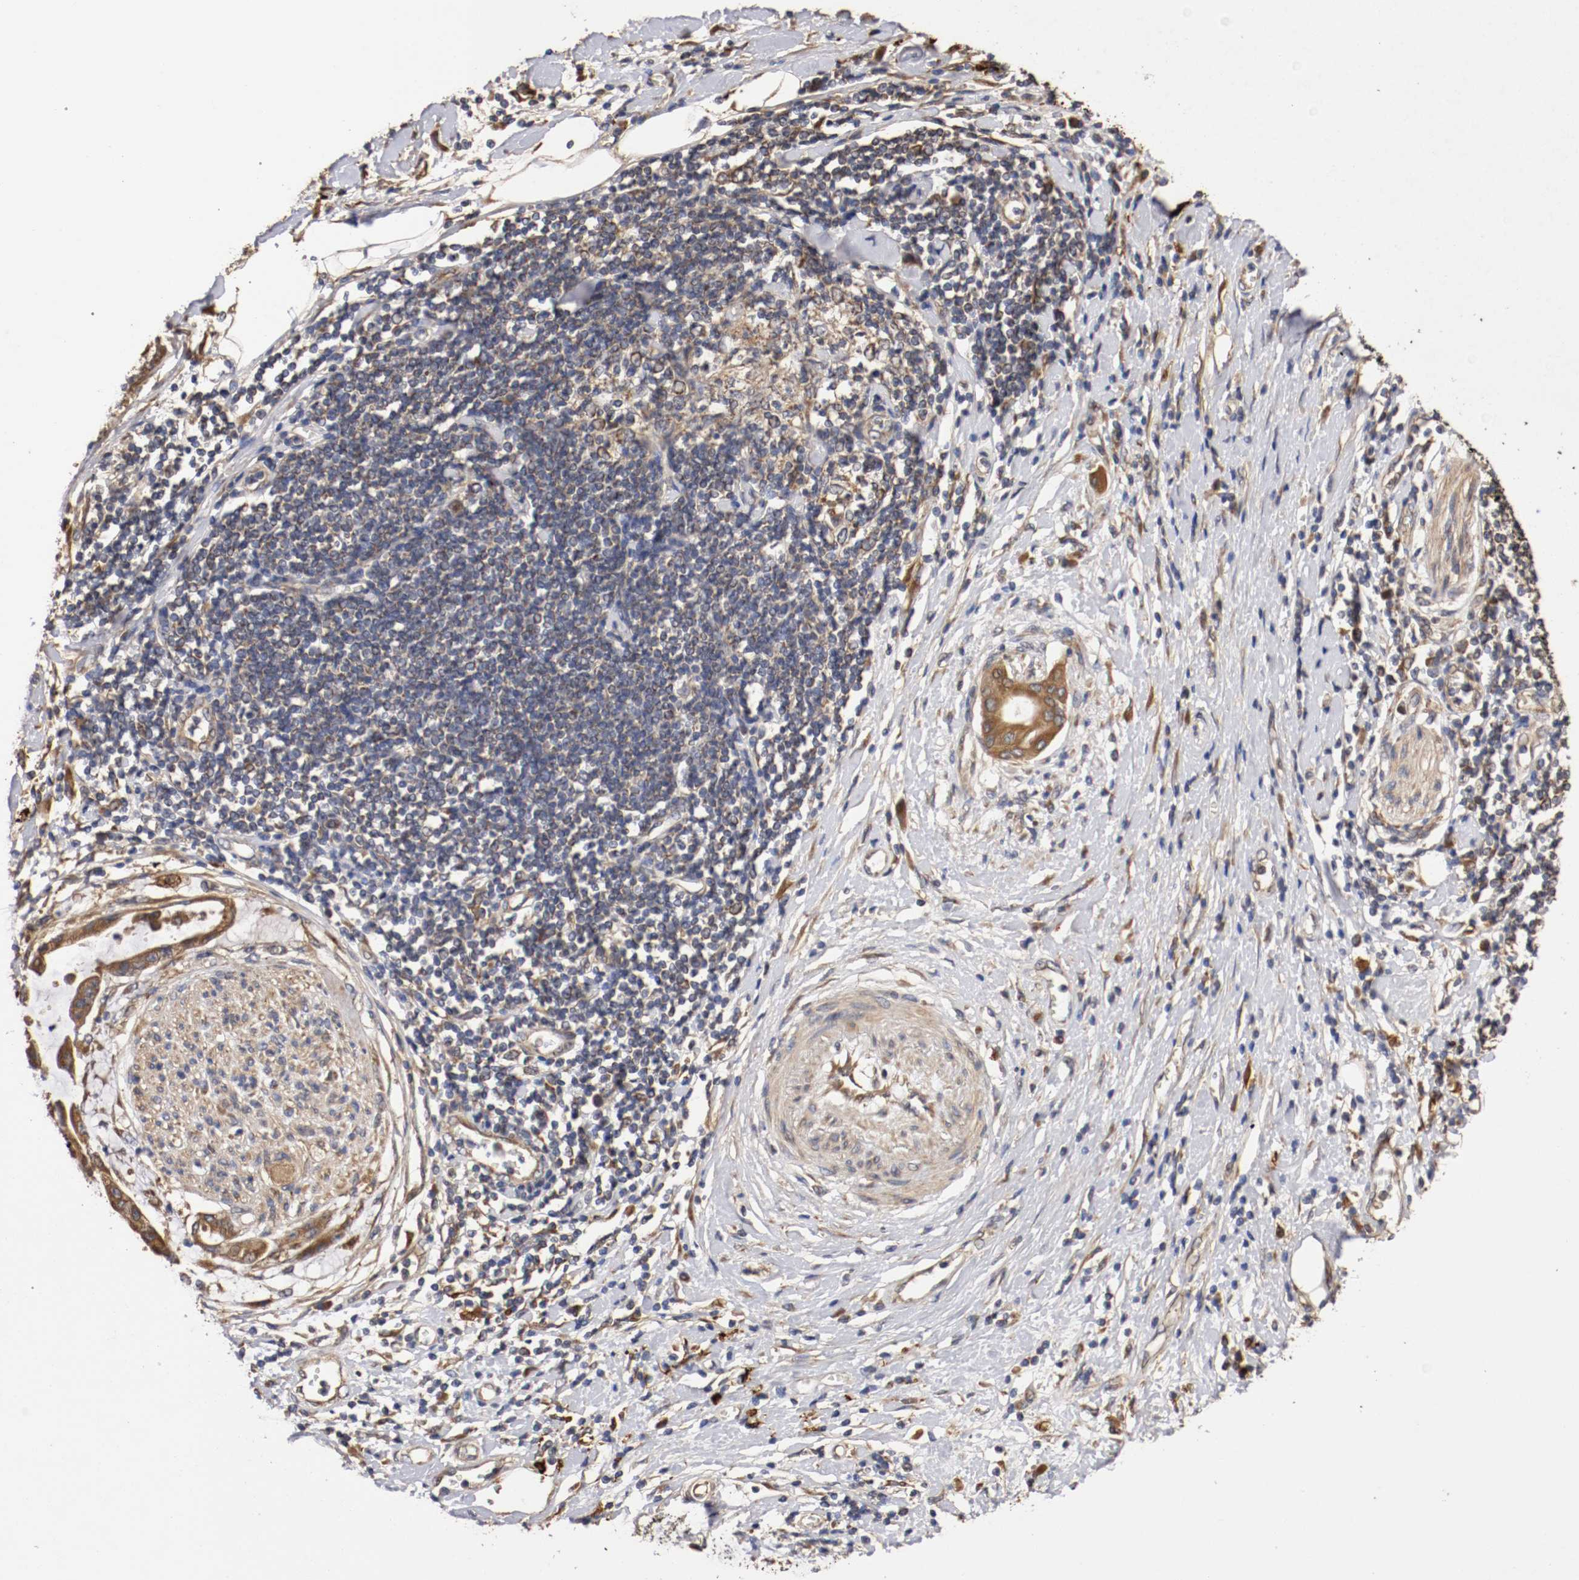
{"staining": {"intensity": "moderate", "quantity": ">75%", "location": "cytoplasmic/membranous"}, "tissue": "pancreatic cancer", "cell_type": "Tumor cells", "image_type": "cancer", "snomed": [{"axis": "morphology", "description": "Adenocarcinoma, NOS"}, {"axis": "morphology", "description": "Adenocarcinoma, metastatic, NOS"}, {"axis": "topography", "description": "Lymph node"}, {"axis": "topography", "description": "Pancreas"}, {"axis": "topography", "description": "Duodenum"}], "caption": "Immunohistochemical staining of adenocarcinoma (pancreatic) displays medium levels of moderate cytoplasmic/membranous protein expression in approximately >75% of tumor cells. Using DAB (3,3'-diaminobenzidine) (brown) and hematoxylin (blue) stains, captured at high magnification using brightfield microscopy.", "gene": "VEZT", "patient": {"sex": "female", "age": 64}}